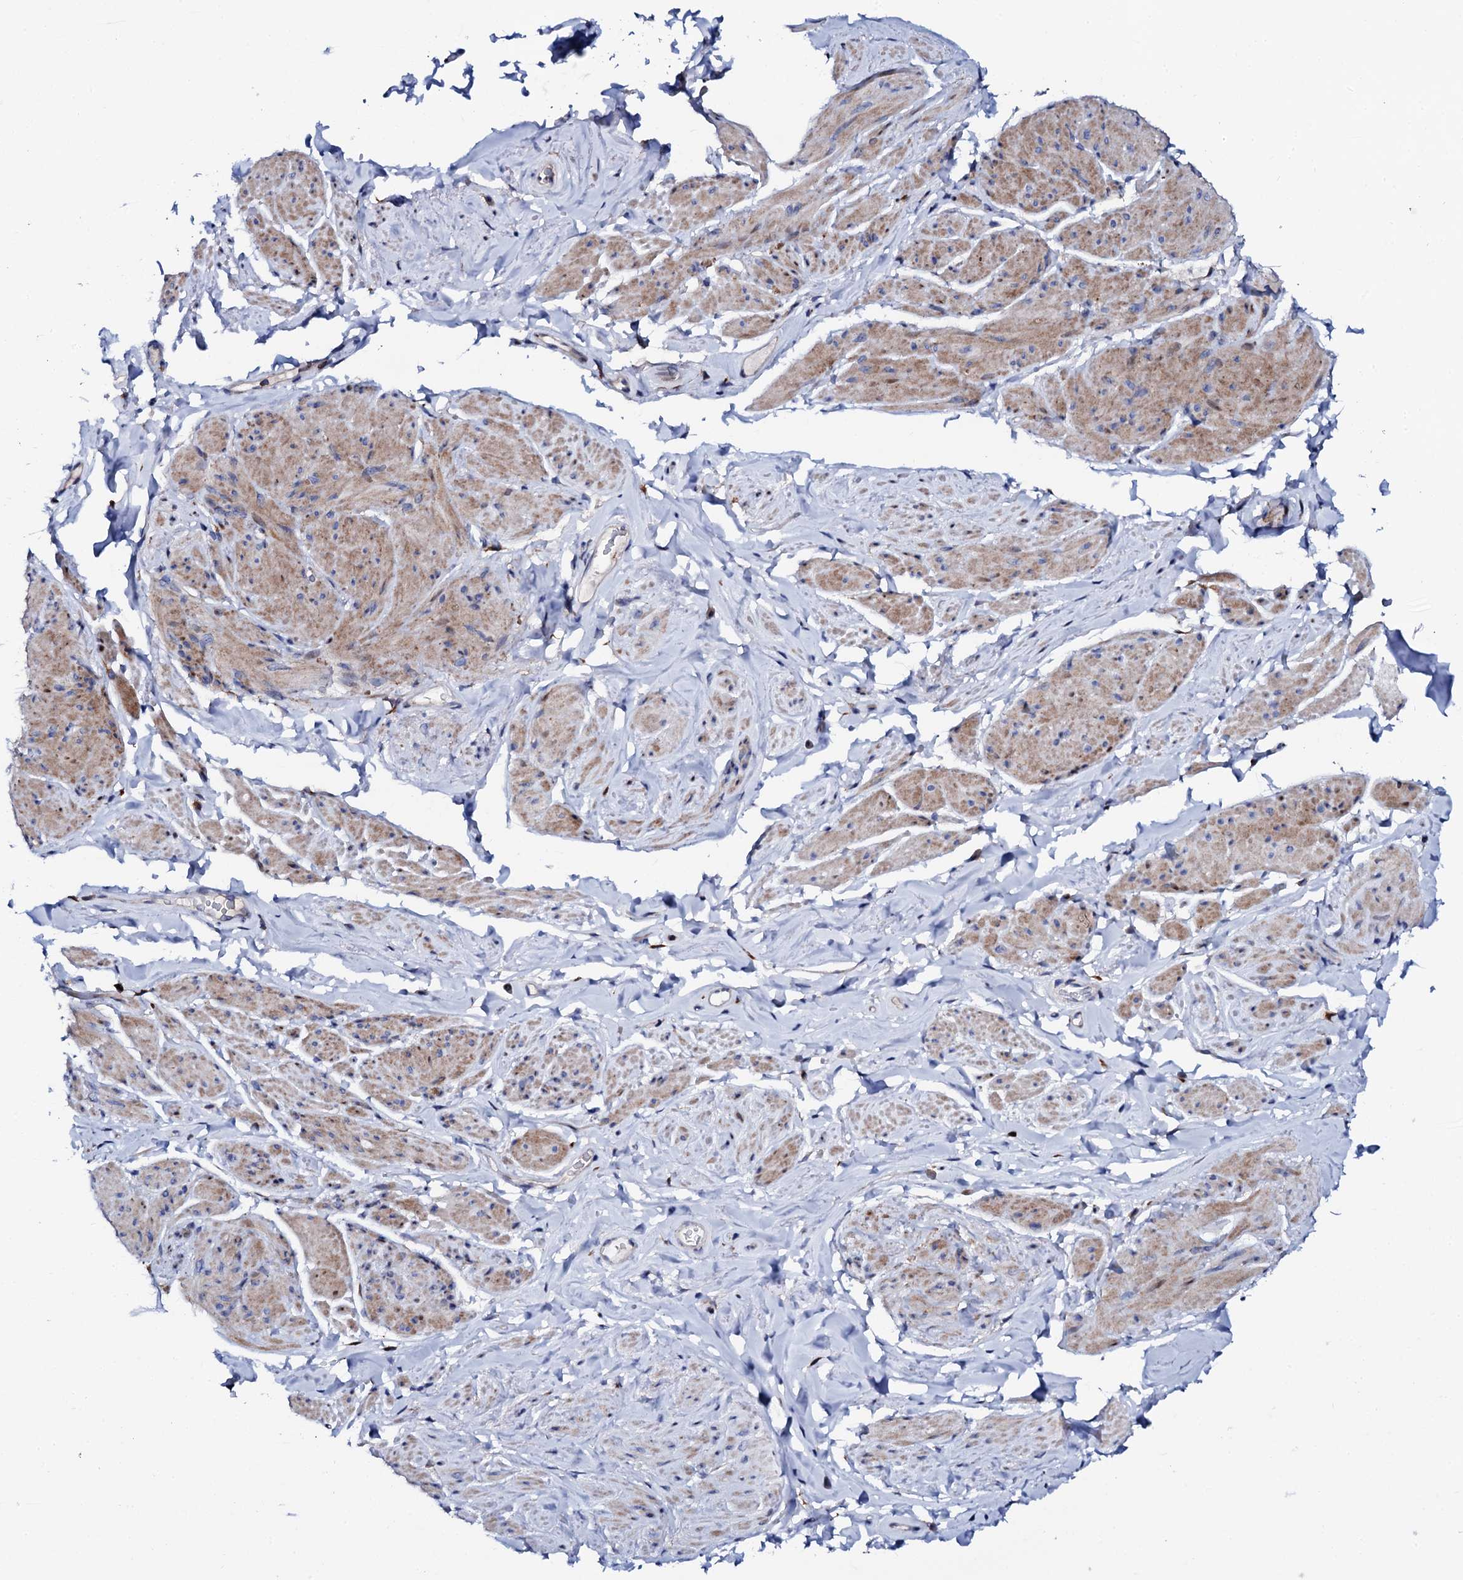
{"staining": {"intensity": "moderate", "quantity": "25%-75%", "location": "cytoplasmic/membranous"}, "tissue": "smooth muscle", "cell_type": "Smooth muscle cells", "image_type": "normal", "snomed": [{"axis": "morphology", "description": "Normal tissue, NOS"}, {"axis": "topography", "description": "Smooth muscle"}, {"axis": "topography", "description": "Peripheral nerve tissue"}], "caption": "Immunohistochemical staining of normal smooth muscle demonstrates moderate cytoplasmic/membranous protein positivity in approximately 25%-75% of smooth muscle cells. Immunohistochemistry (ihc) stains the protein of interest in brown and the nuclei are stained blue.", "gene": "TCIRG1", "patient": {"sex": "male", "age": 69}}